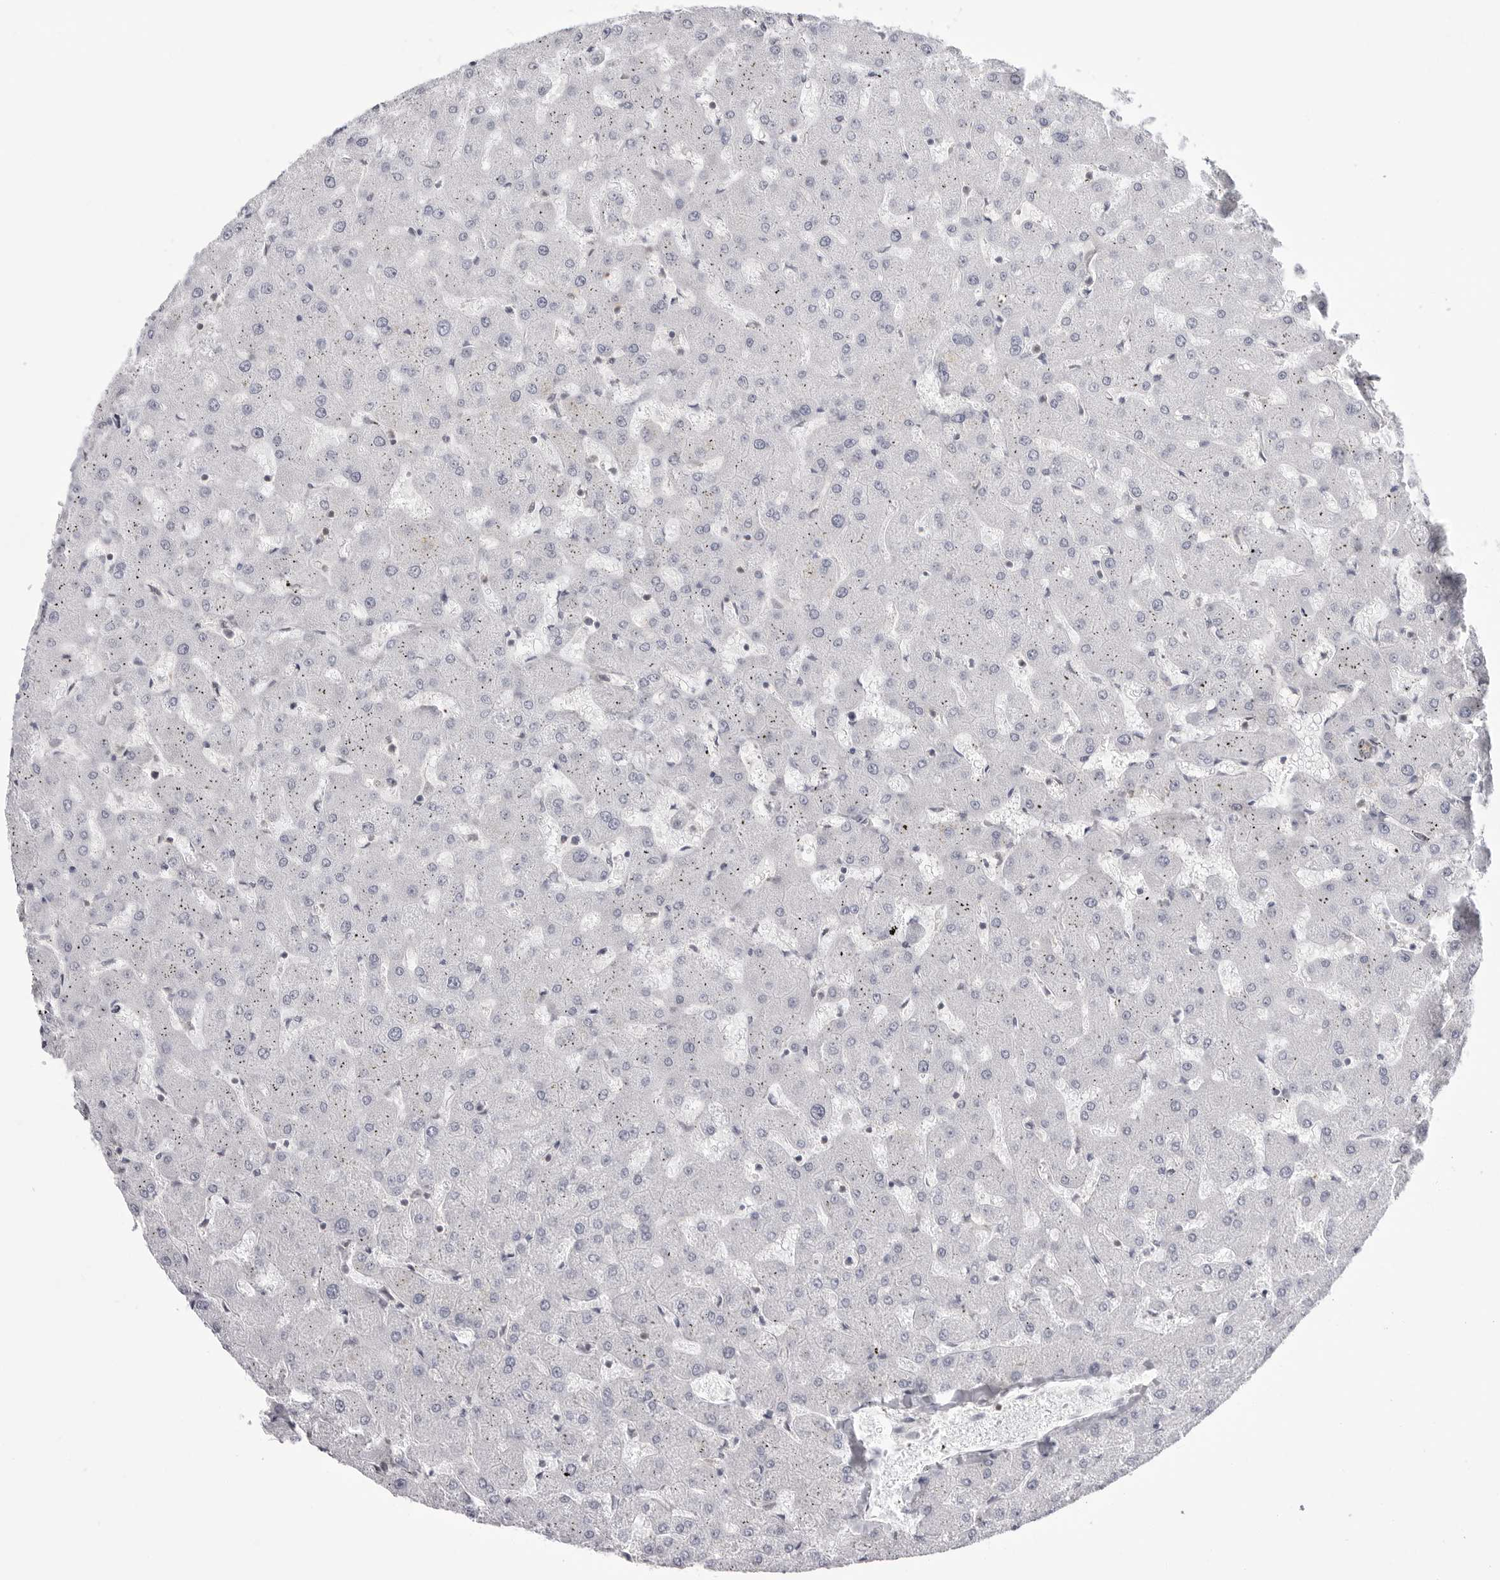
{"staining": {"intensity": "negative", "quantity": "none", "location": "none"}, "tissue": "liver", "cell_type": "Cholangiocytes", "image_type": "normal", "snomed": [{"axis": "morphology", "description": "Normal tissue, NOS"}, {"axis": "topography", "description": "Liver"}], "caption": "A micrograph of liver stained for a protein displays no brown staining in cholangiocytes.", "gene": "YWHAG", "patient": {"sex": "female", "age": 63}}